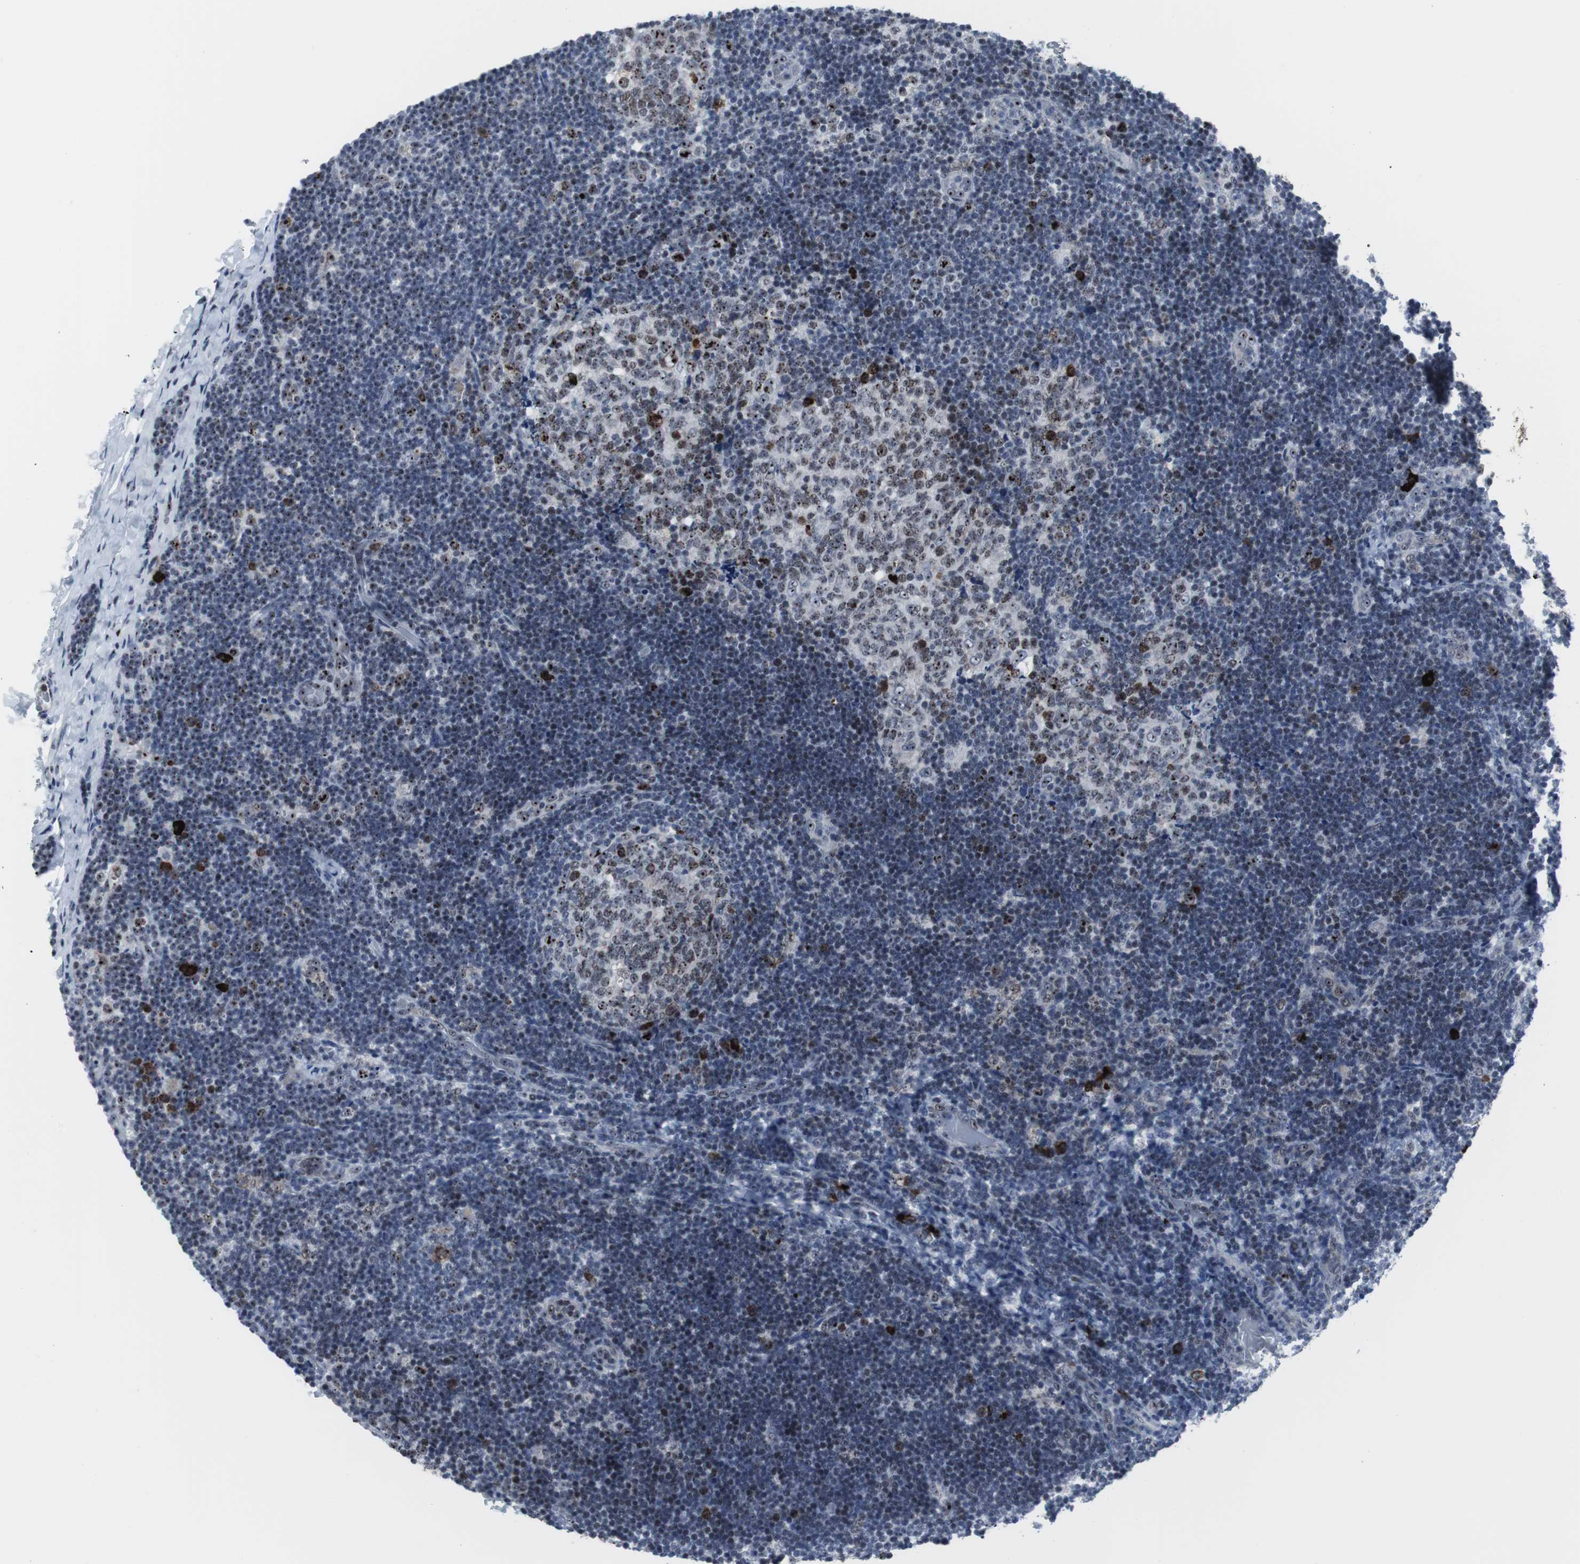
{"staining": {"intensity": "moderate", "quantity": ">75%", "location": "nuclear"}, "tissue": "lymph node", "cell_type": "Germinal center cells", "image_type": "normal", "snomed": [{"axis": "morphology", "description": "Normal tissue, NOS"}, {"axis": "topography", "description": "Lymph node"}], "caption": "Protein analysis of unremarkable lymph node displays moderate nuclear staining in approximately >75% of germinal center cells. (Brightfield microscopy of DAB IHC at high magnification).", "gene": "DOK1", "patient": {"sex": "female", "age": 14}}